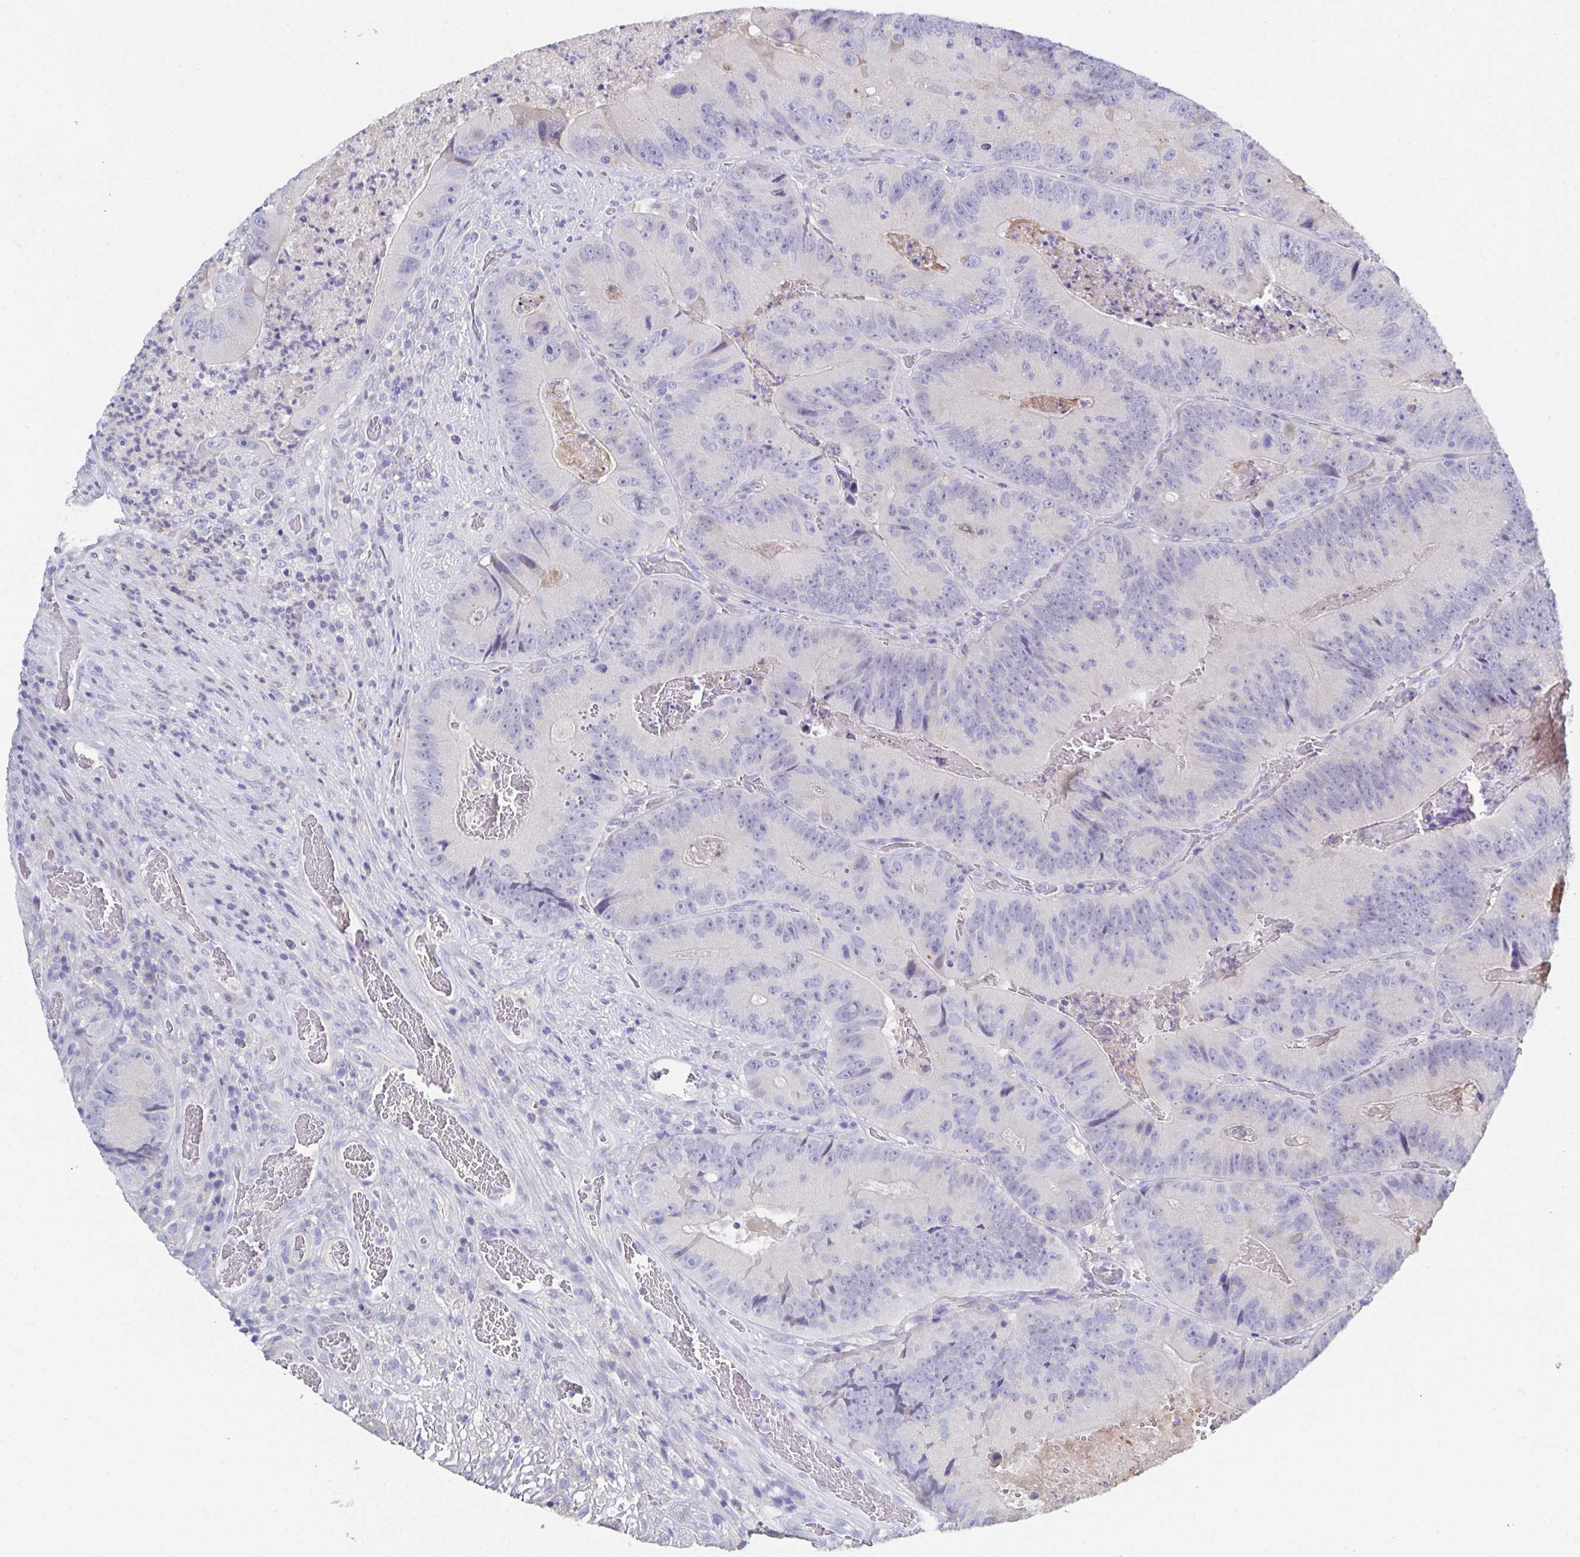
{"staining": {"intensity": "negative", "quantity": "none", "location": "none"}, "tissue": "colorectal cancer", "cell_type": "Tumor cells", "image_type": "cancer", "snomed": [{"axis": "morphology", "description": "Adenocarcinoma, NOS"}, {"axis": "topography", "description": "Colon"}], "caption": "Immunohistochemistry image of neoplastic tissue: adenocarcinoma (colorectal) stained with DAB (3,3'-diaminobenzidine) reveals no significant protein expression in tumor cells.", "gene": "SSC4D", "patient": {"sex": "female", "age": 86}}